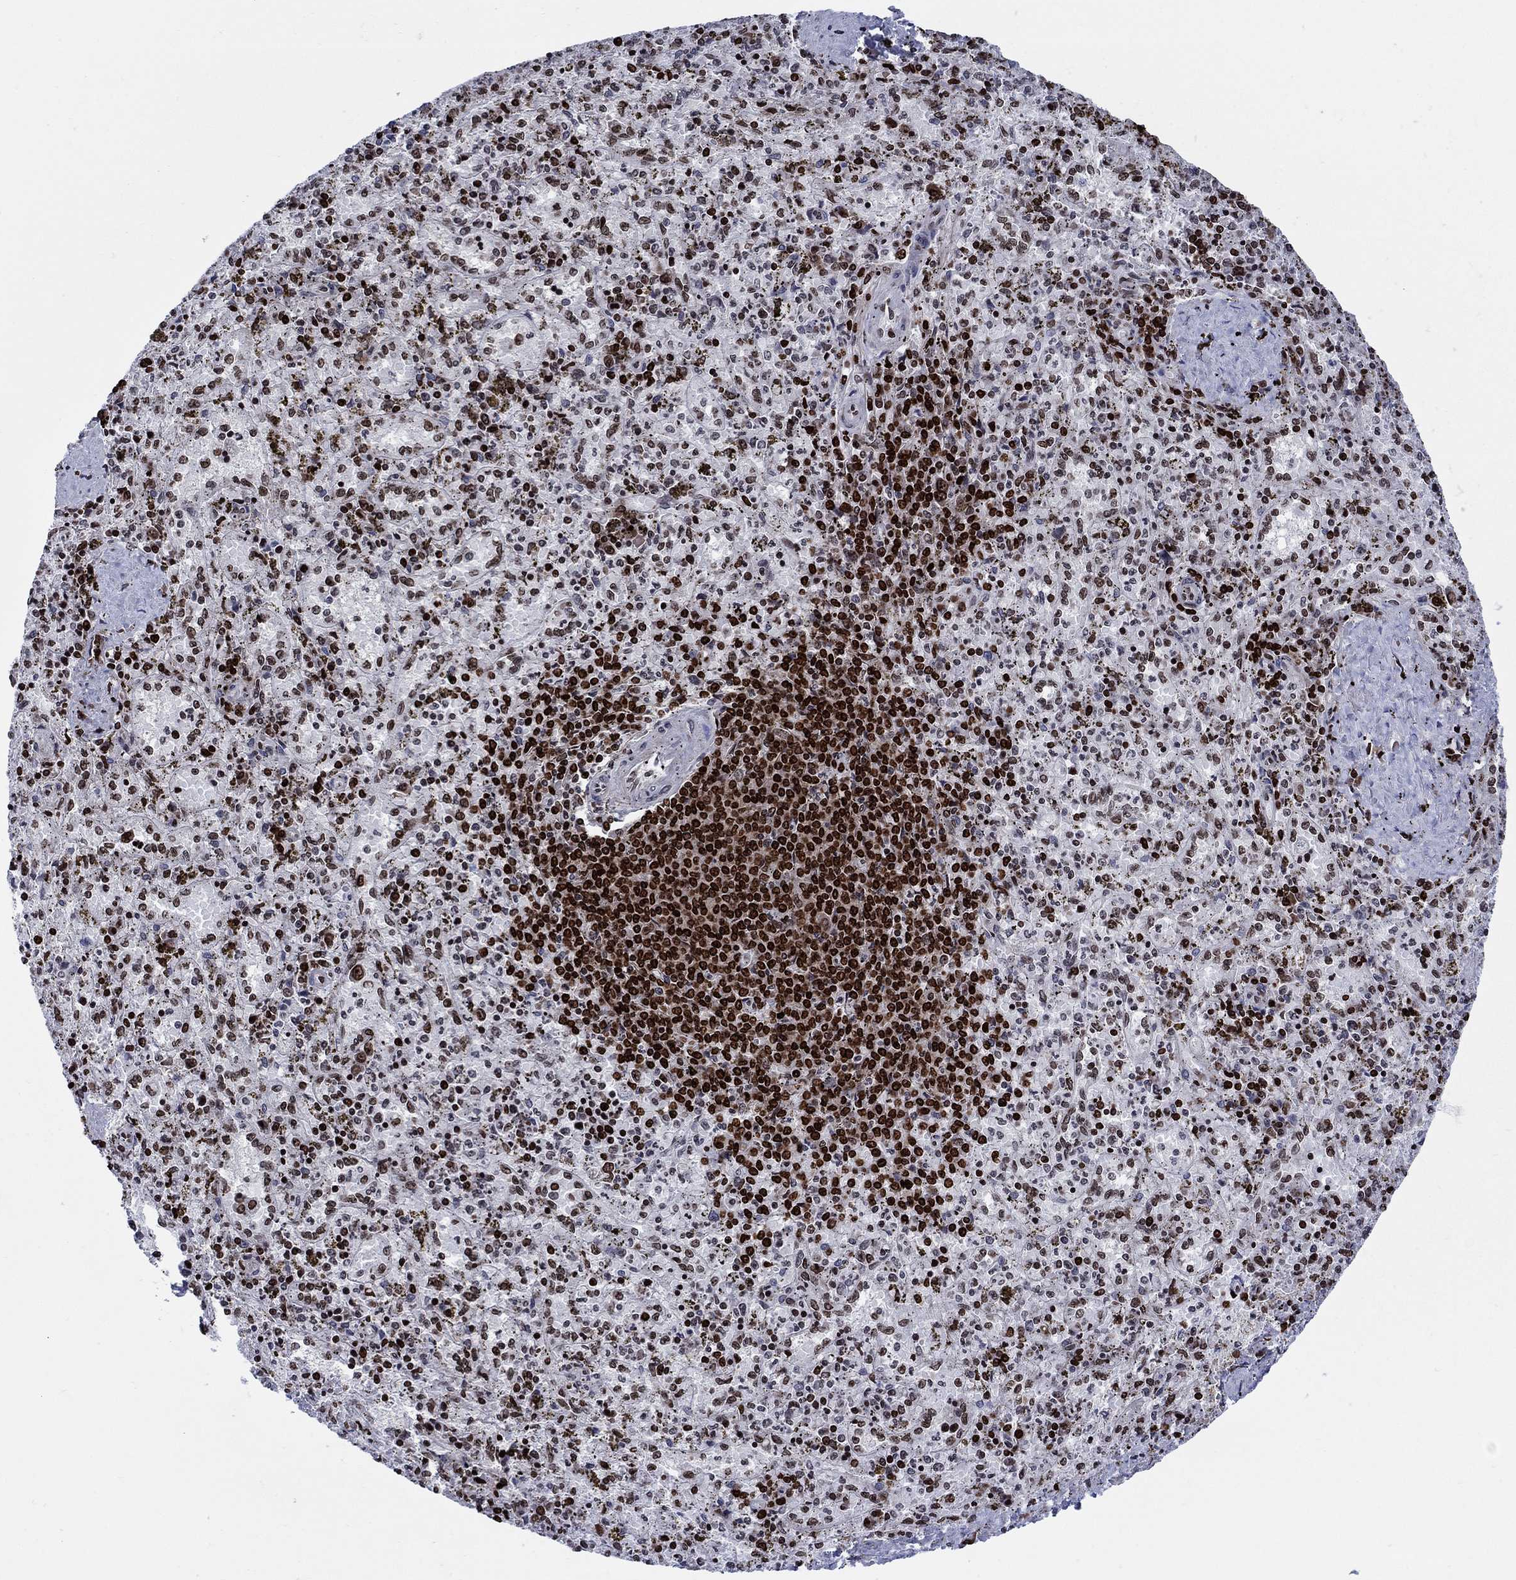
{"staining": {"intensity": "strong", "quantity": "25%-75%", "location": "nuclear"}, "tissue": "spleen", "cell_type": "Cells in red pulp", "image_type": "normal", "snomed": [{"axis": "morphology", "description": "Normal tissue, NOS"}, {"axis": "topography", "description": "Spleen"}], "caption": "Strong nuclear staining is present in about 25%-75% of cells in red pulp in benign spleen.", "gene": "HMGA1", "patient": {"sex": "female", "age": 50}}